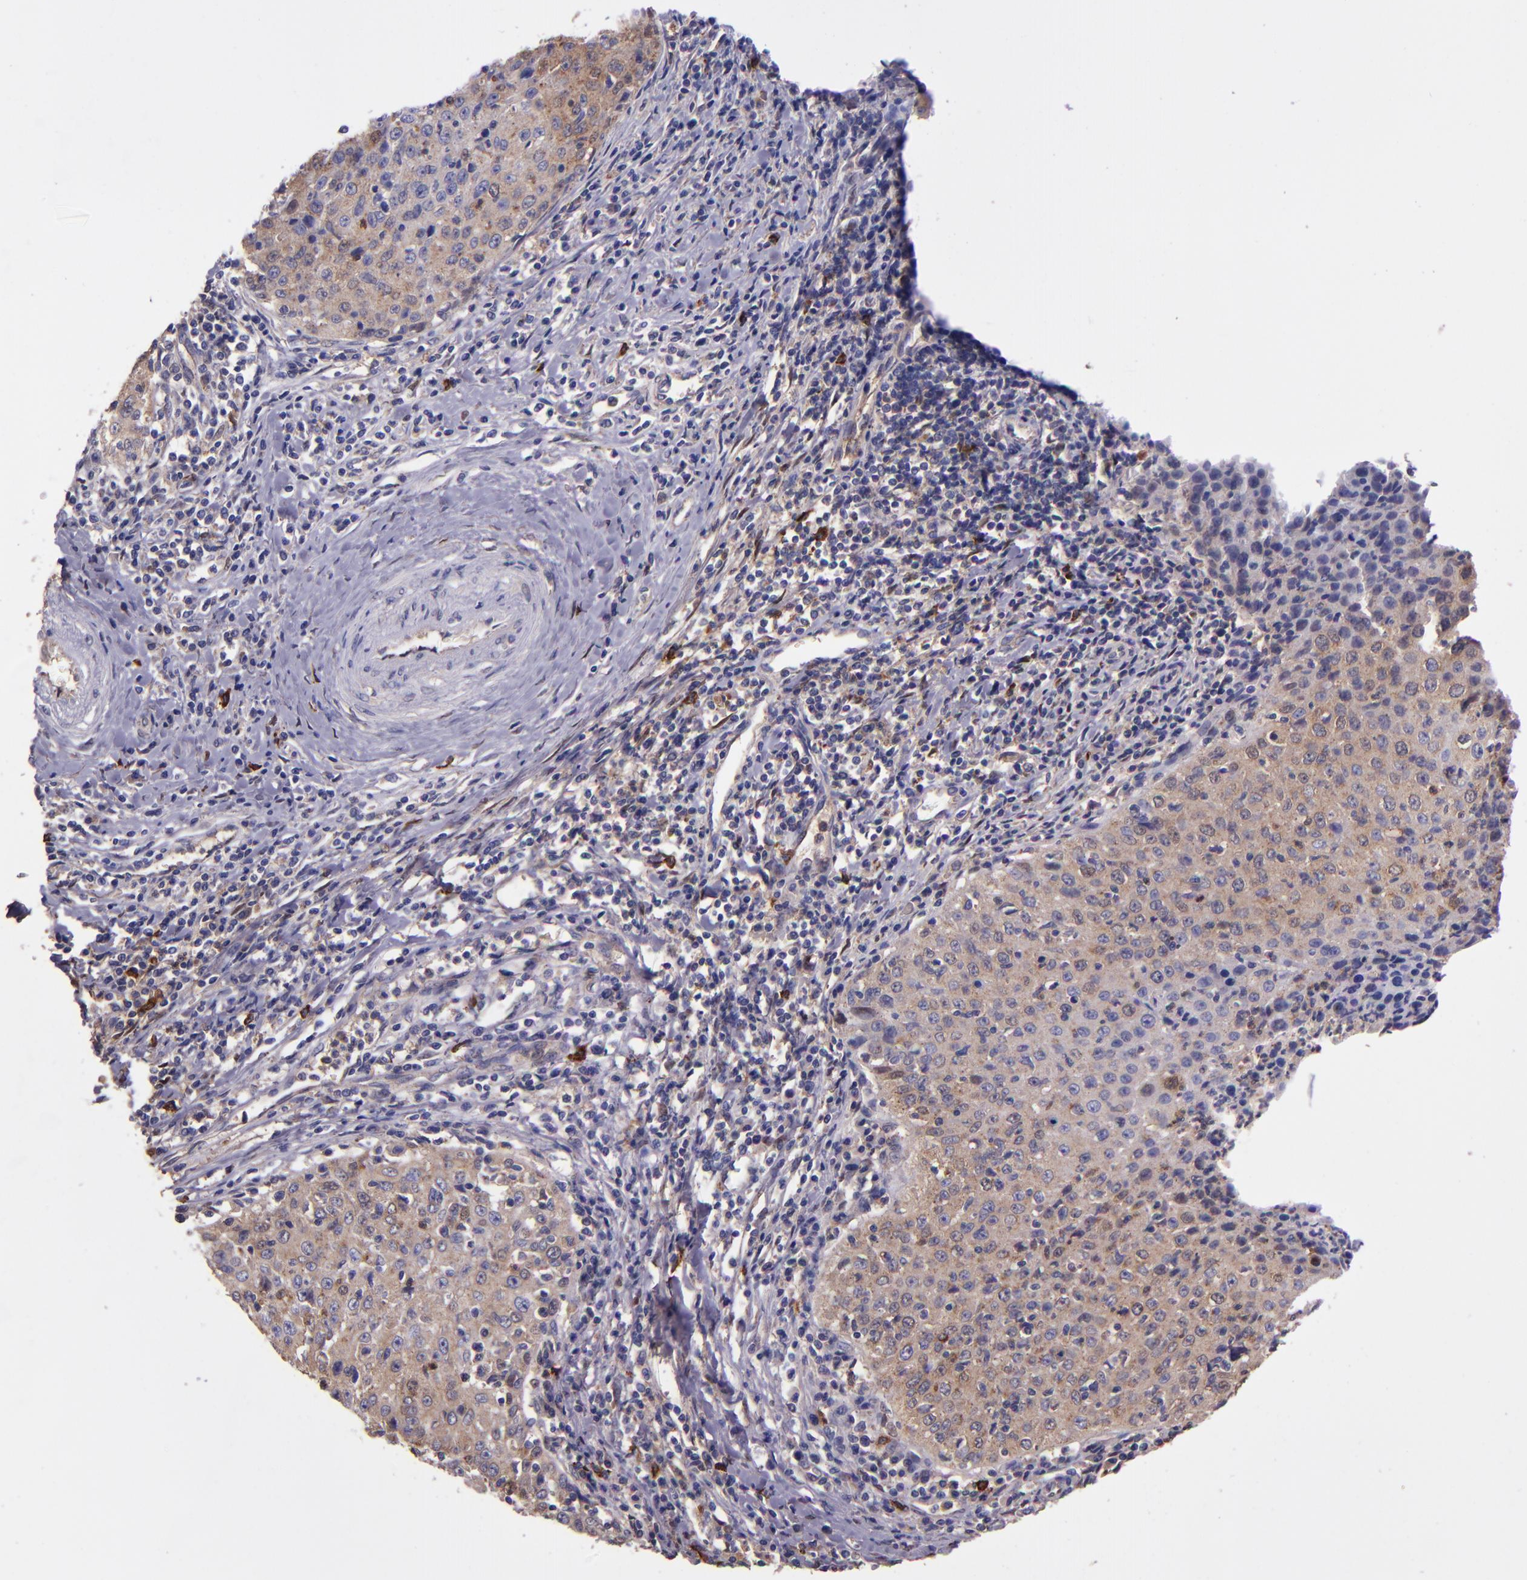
{"staining": {"intensity": "moderate", "quantity": ">75%", "location": "cytoplasmic/membranous"}, "tissue": "cervical cancer", "cell_type": "Tumor cells", "image_type": "cancer", "snomed": [{"axis": "morphology", "description": "Squamous cell carcinoma, NOS"}, {"axis": "topography", "description": "Cervix"}], "caption": "DAB (3,3'-diaminobenzidine) immunohistochemical staining of human cervical cancer (squamous cell carcinoma) reveals moderate cytoplasmic/membranous protein positivity in approximately >75% of tumor cells.", "gene": "WASHC1", "patient": {"sex": "female", "age": 27}}